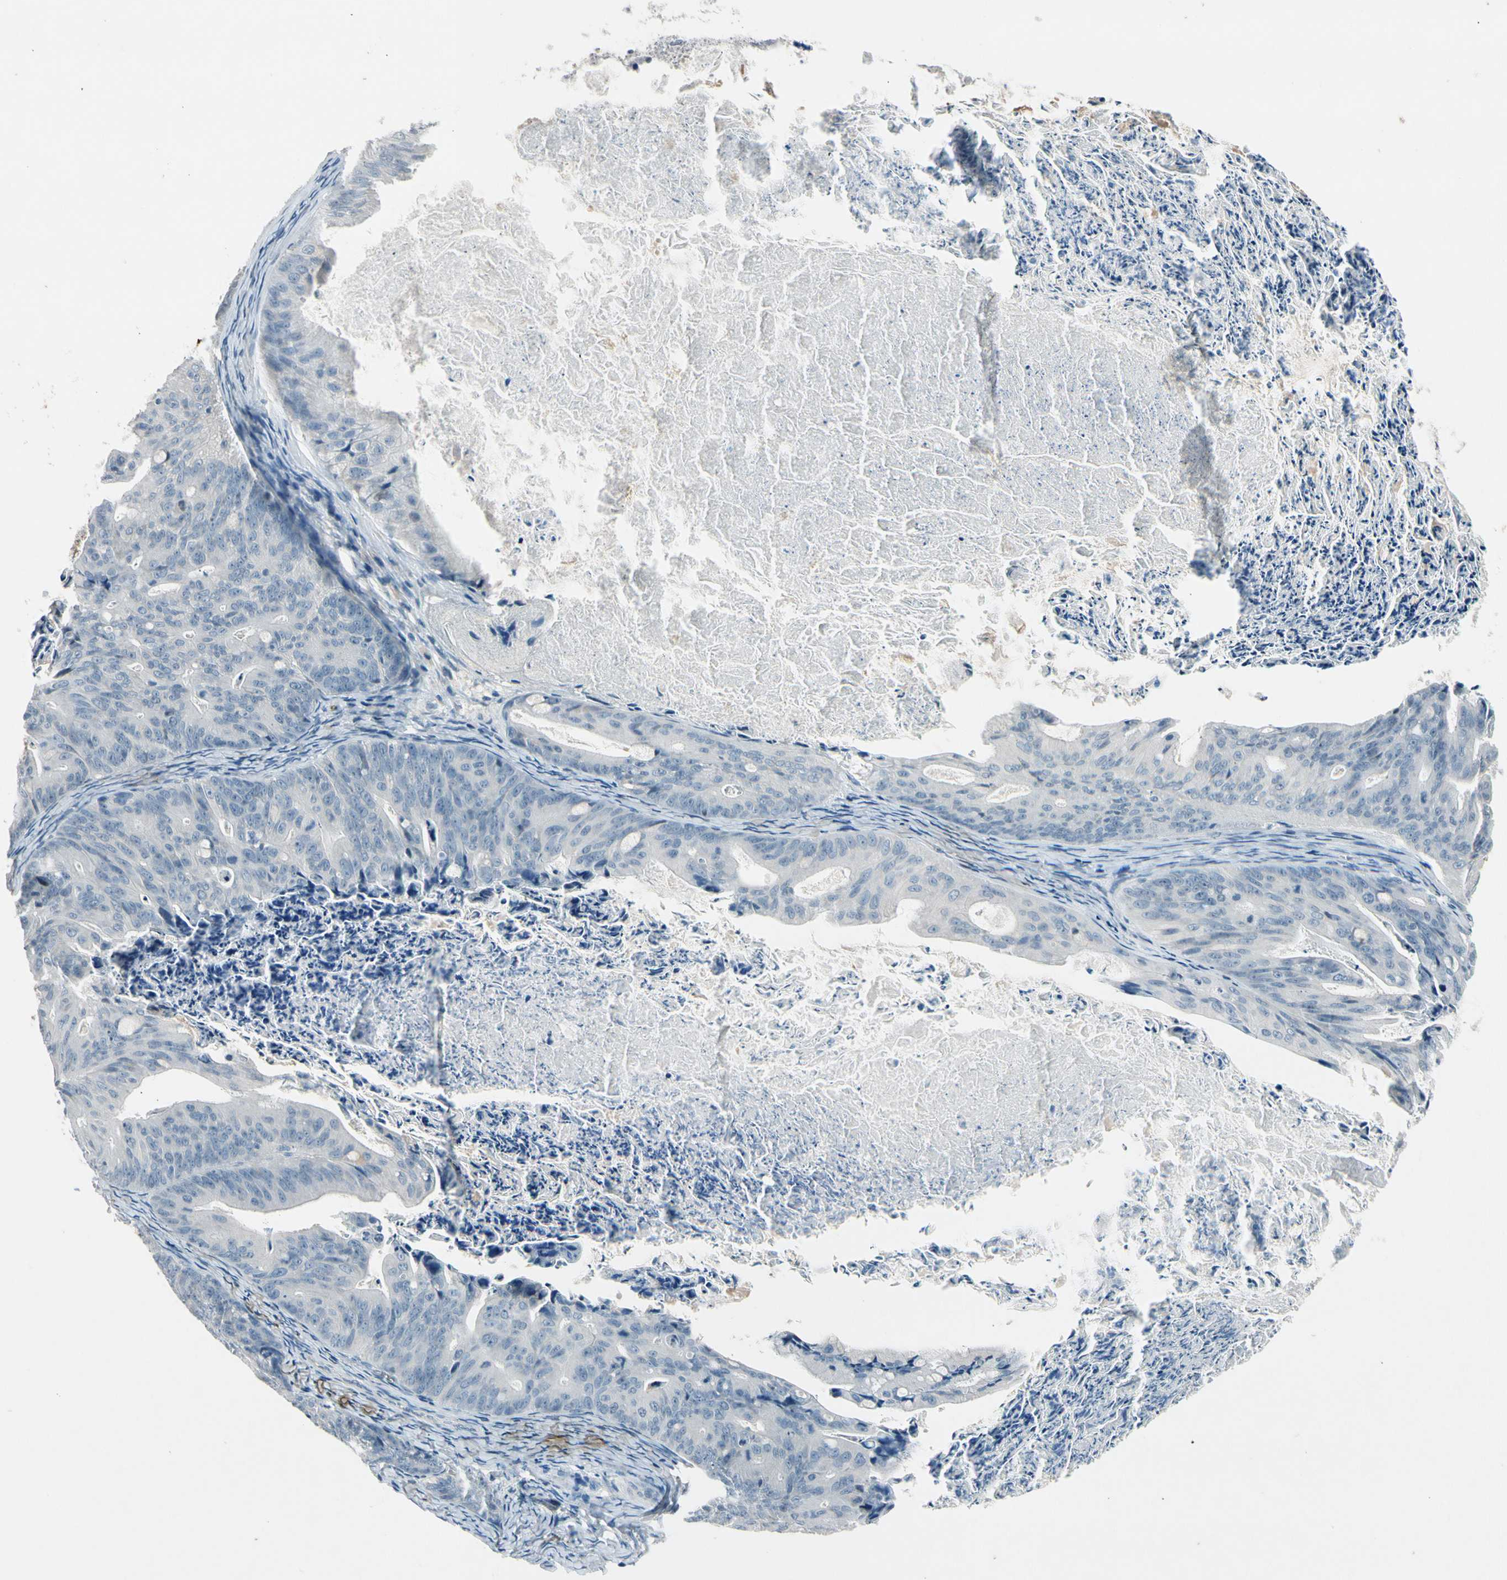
{"staining": {"intensity": "negative", "quantity": "none", "location": "none"}, "tissue": "ovarian cancer", "cell_type": "Tumor cells", "image_type": "cancer", "snomed": [{"axis": "morphology", "description": "Cystadenocarcinoma, mucinous, NOS"}, {"axis": "topography", "description": "Ovary"}], "caption": "There is no significant positivity in tumor cells of ovarian cancer. The staining was performed using DAB to visualize the protein expression in brown, while the nuclei were stained in blue with hematoxylin (Magnification: 20x).", "gene": "PDPN", "patient": {"sex": "female", "age": 37}}